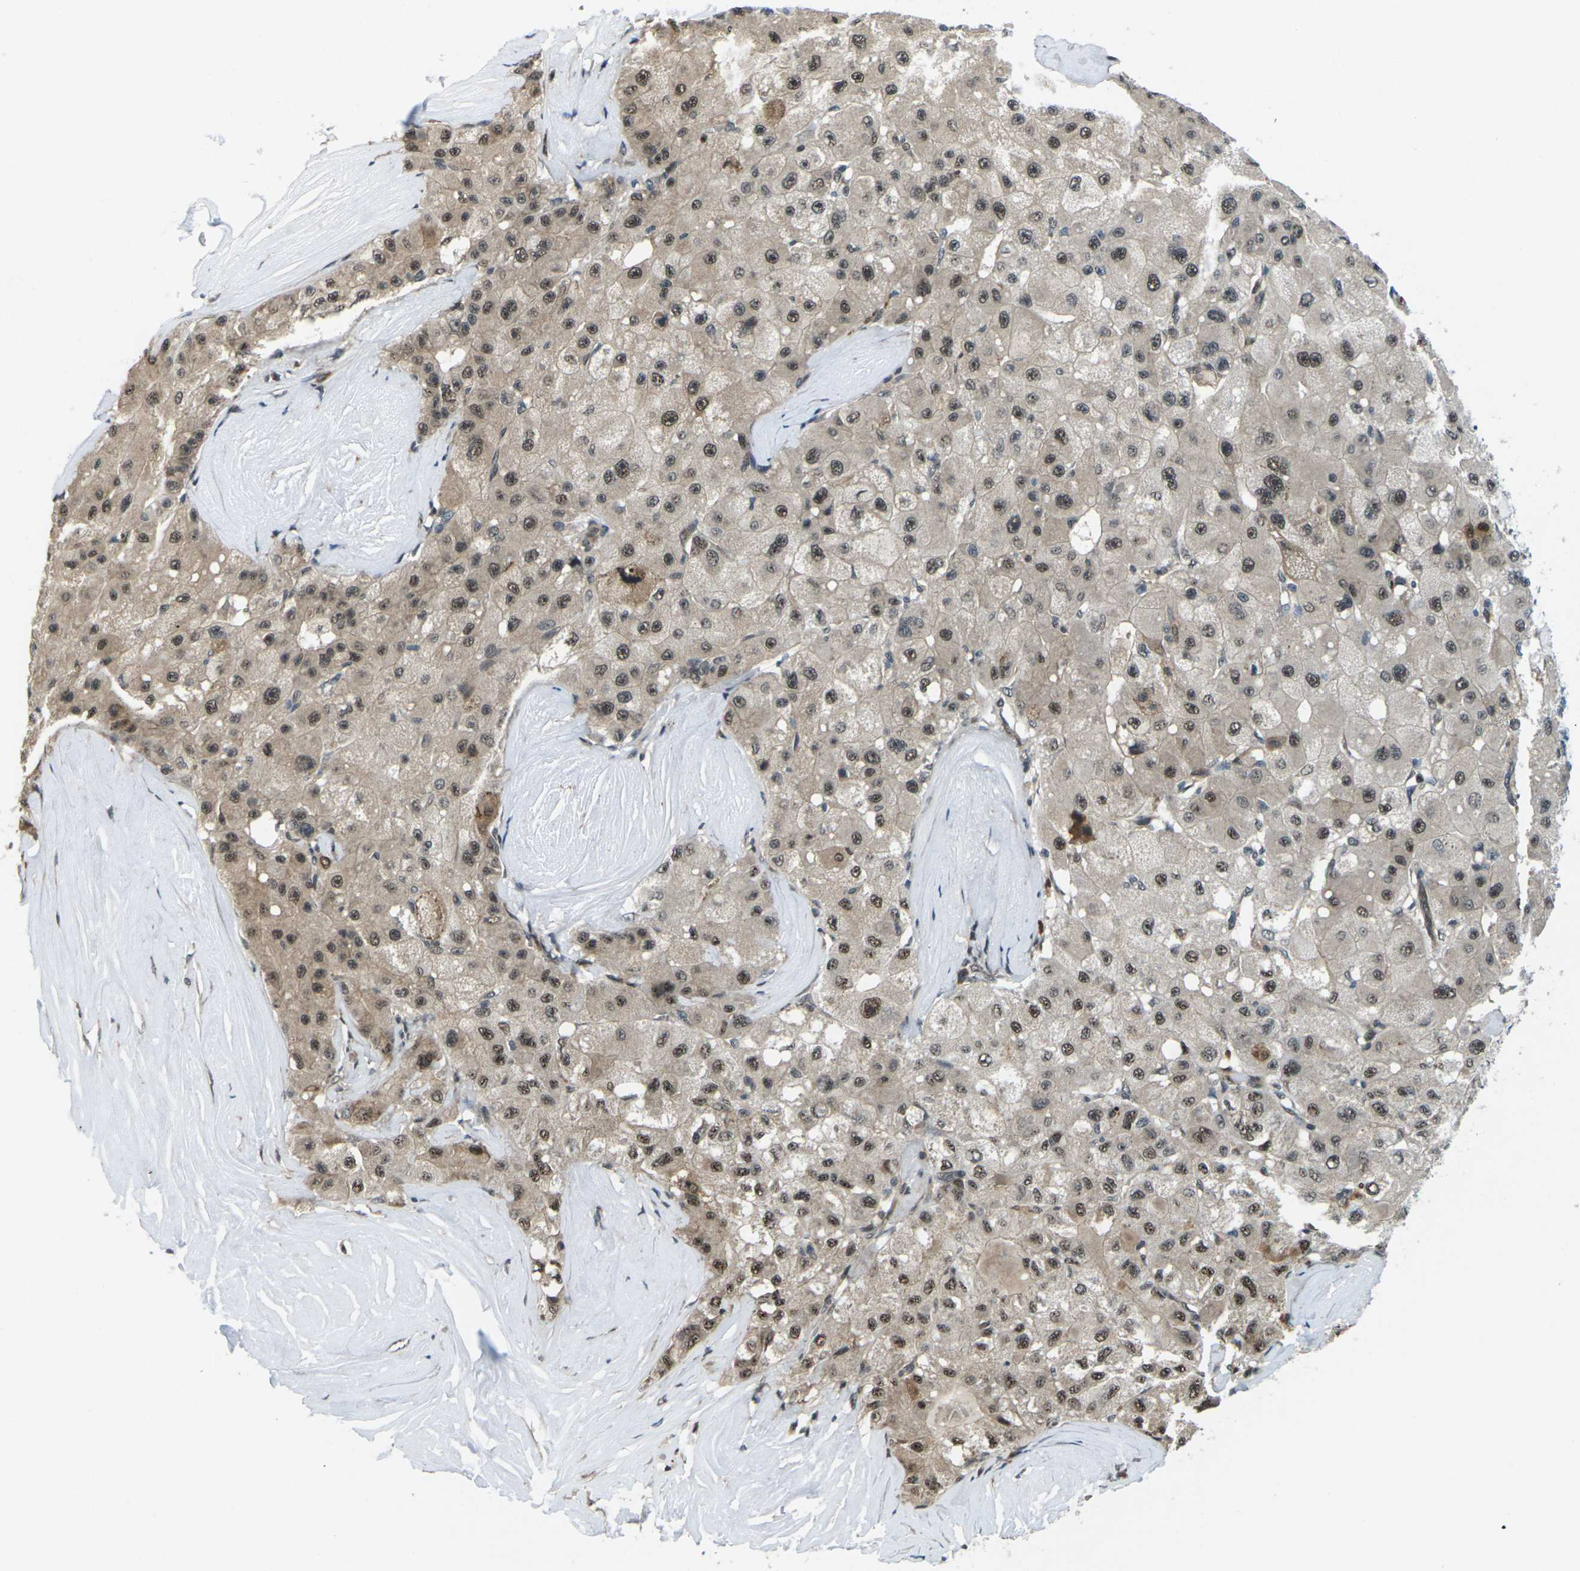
{"staining": {"intensity": "moderate", "quantity": ">75%", "location": "cytoplasmic/membranous,nuclear"}, "tissue": "liver cancer", "cell_type": "Tumor cells", "image_type": "cancer", "snomed": [{"axis": "morphology", "description": "Carcinoma, Hepatocellular, NOS"}, {"axis": "topography", "description": "Liver"}], "caption": "The image exhibits immunohistochemical staining of liver hepatocellular carcinoma. There is moderate cytoplasmic/membranous and nuclear expression is seen in about >75% of tumor cells.", "gene": "UBE2S", "patient": {"sex": "male", "age": 80}}